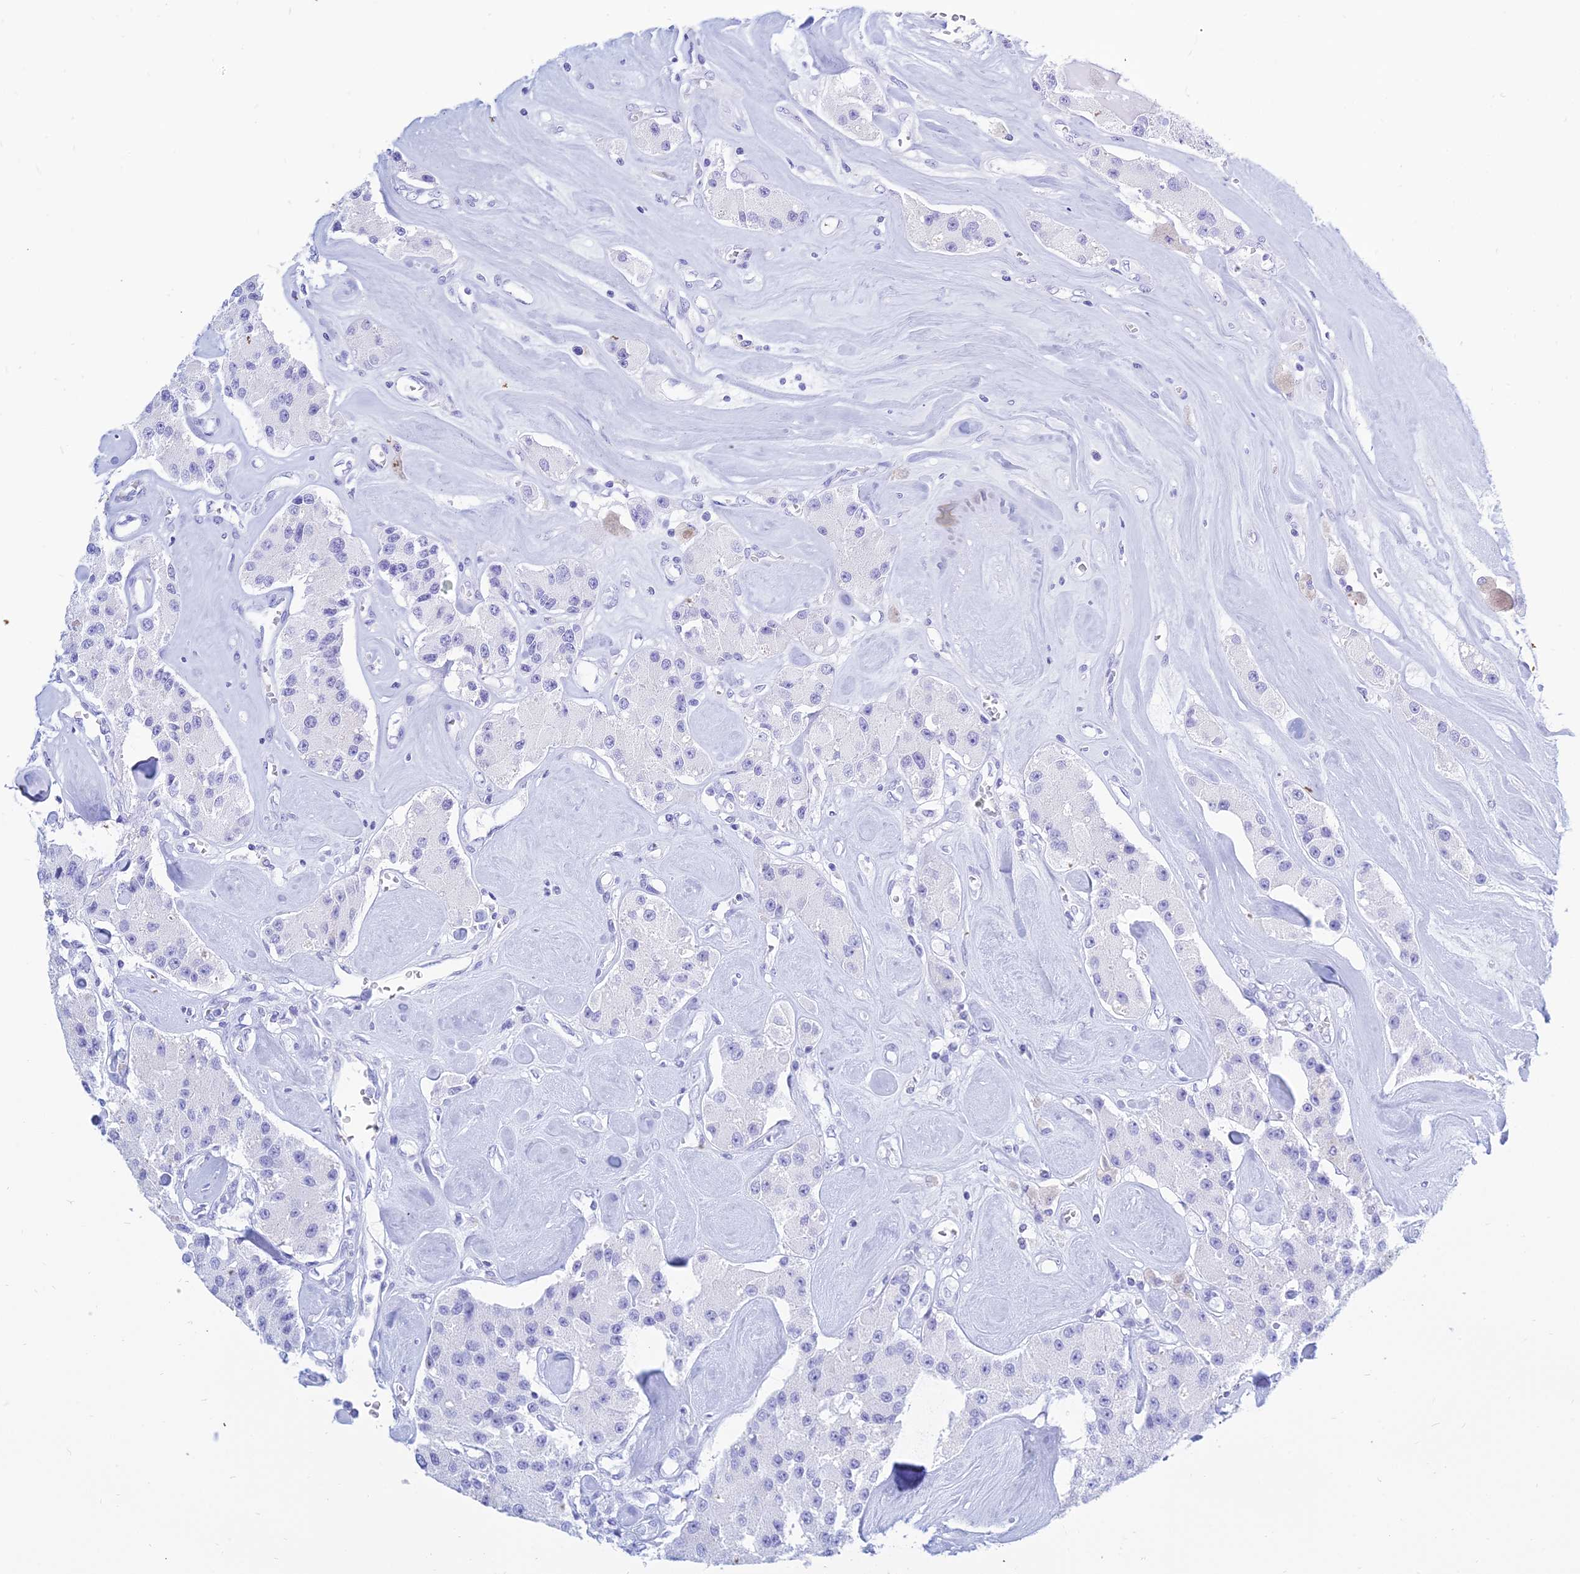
{"staining": {"intensity": "negative", "quantity": "none", "location": "none"}, "tissue": "carcinoid", "cell_type": "Tumor cells", "image_type": "cancer", "snomed": [{"axis": "morphology", "description": "Carcinoid, malignant, NOS"}, {"axis": "topography", "description": "Pancreas"}], "caption": "Malignant carcinoid was stained to show a protein in brown. There is no significant staining in tumor cells.", "gene": "PATE4", "patient": {"sex": "male", "age": 41}}